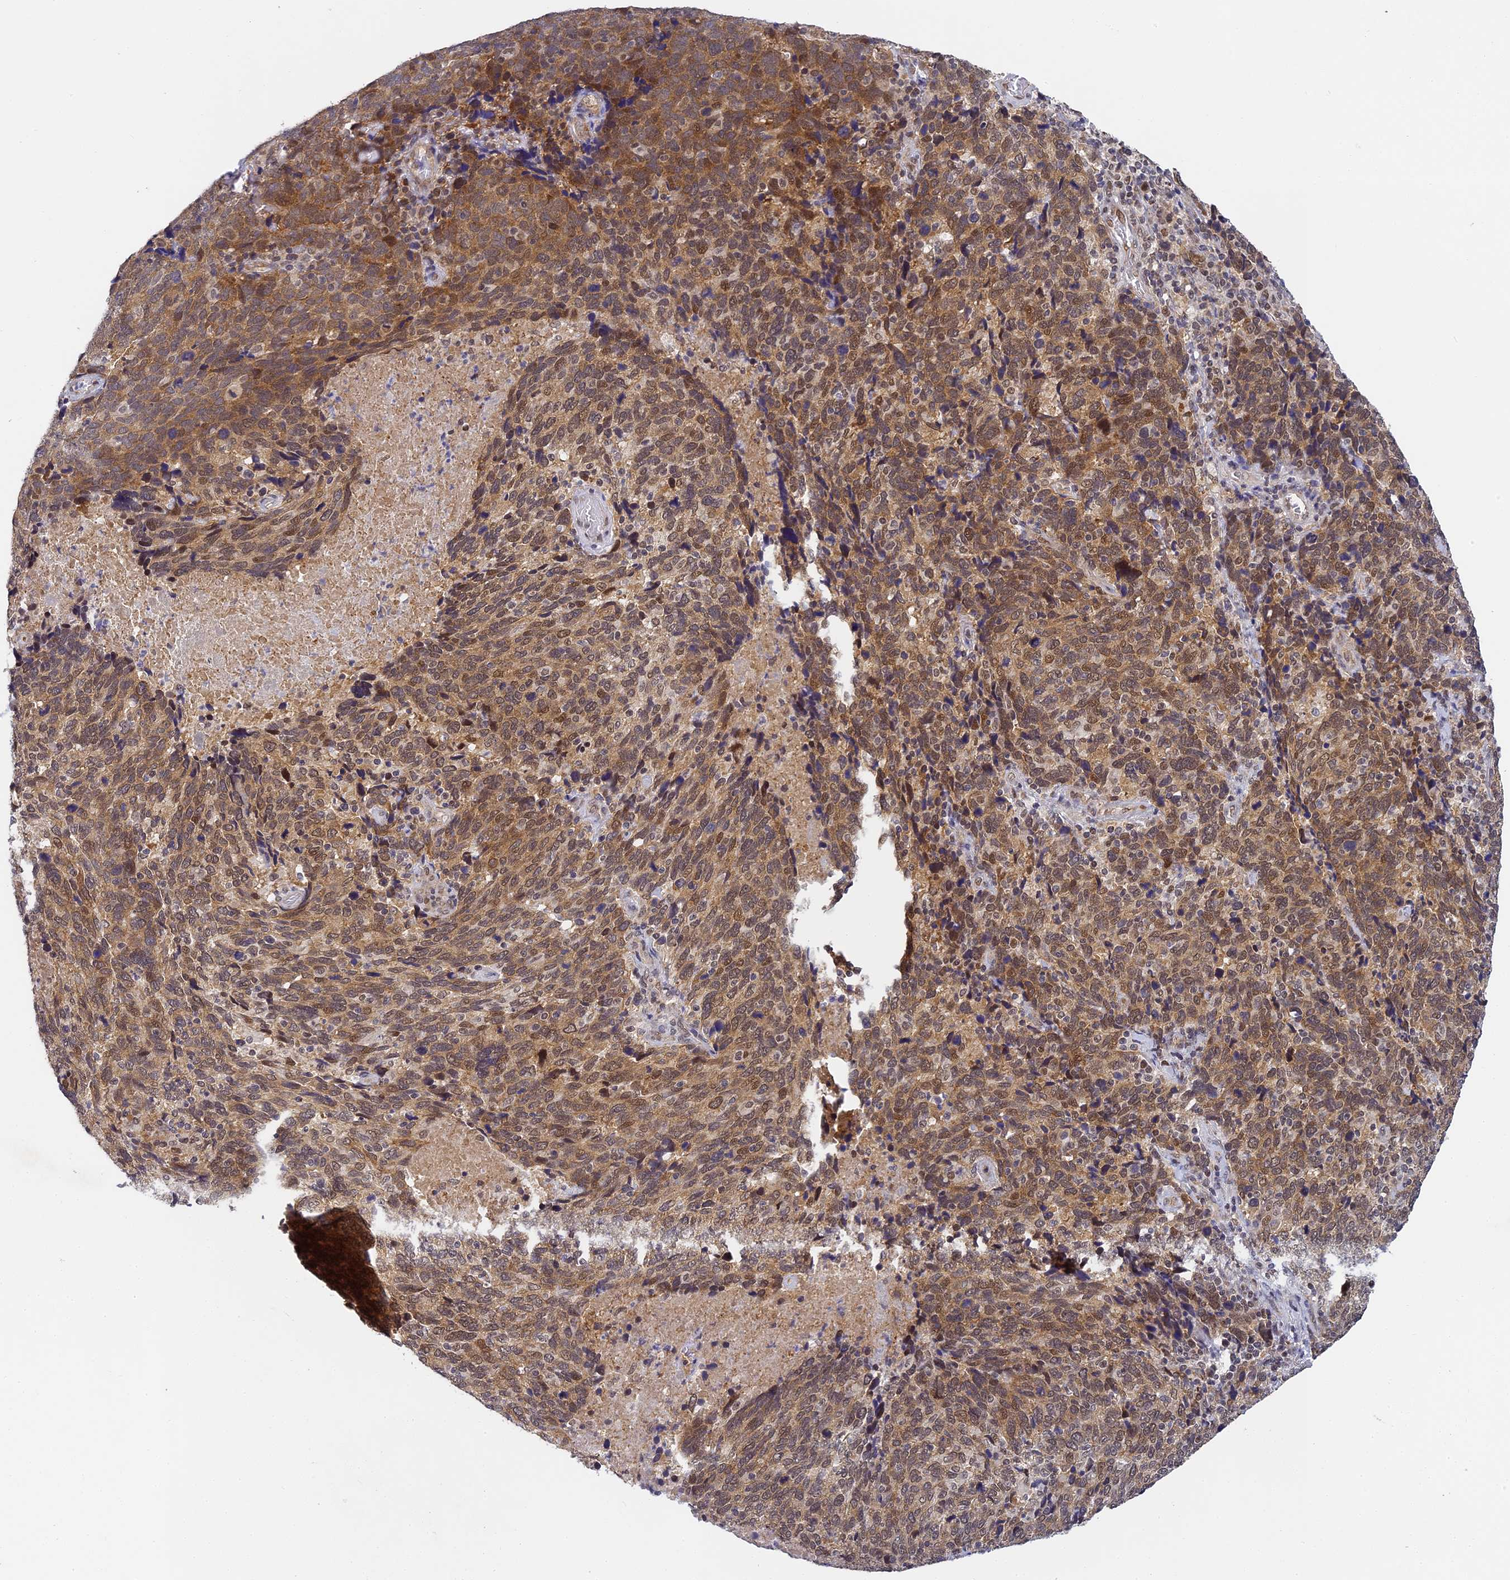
{"staining": {"intensity": "moderate", "quantity": ">75%", "location": "cytoplasmic/membranous,nuclear"}, "tissue": "cervical cancer", "cell_type": "Tumor cells", "image_type": "cancer", "snomed": [{"axis": "morphology", "description": "Squamous cell carcinoma, NOS"}, {"axis": "topography", "description": "Cervix"}], "caption": "Brown immunohistochemical staining in human cervical cancer exhibits moderate cytoplasmic/membranous and nuclear expression in approximately >75% of tumor cells. The staining is performed using DAB (3,3'-diaminobenzidine) brown chromogen to label protein expression. The nuclei are counter-stained blue using hematoxylin.", "gene": "DNAAF10", "patient": {"sex": "female", "age": 41}}